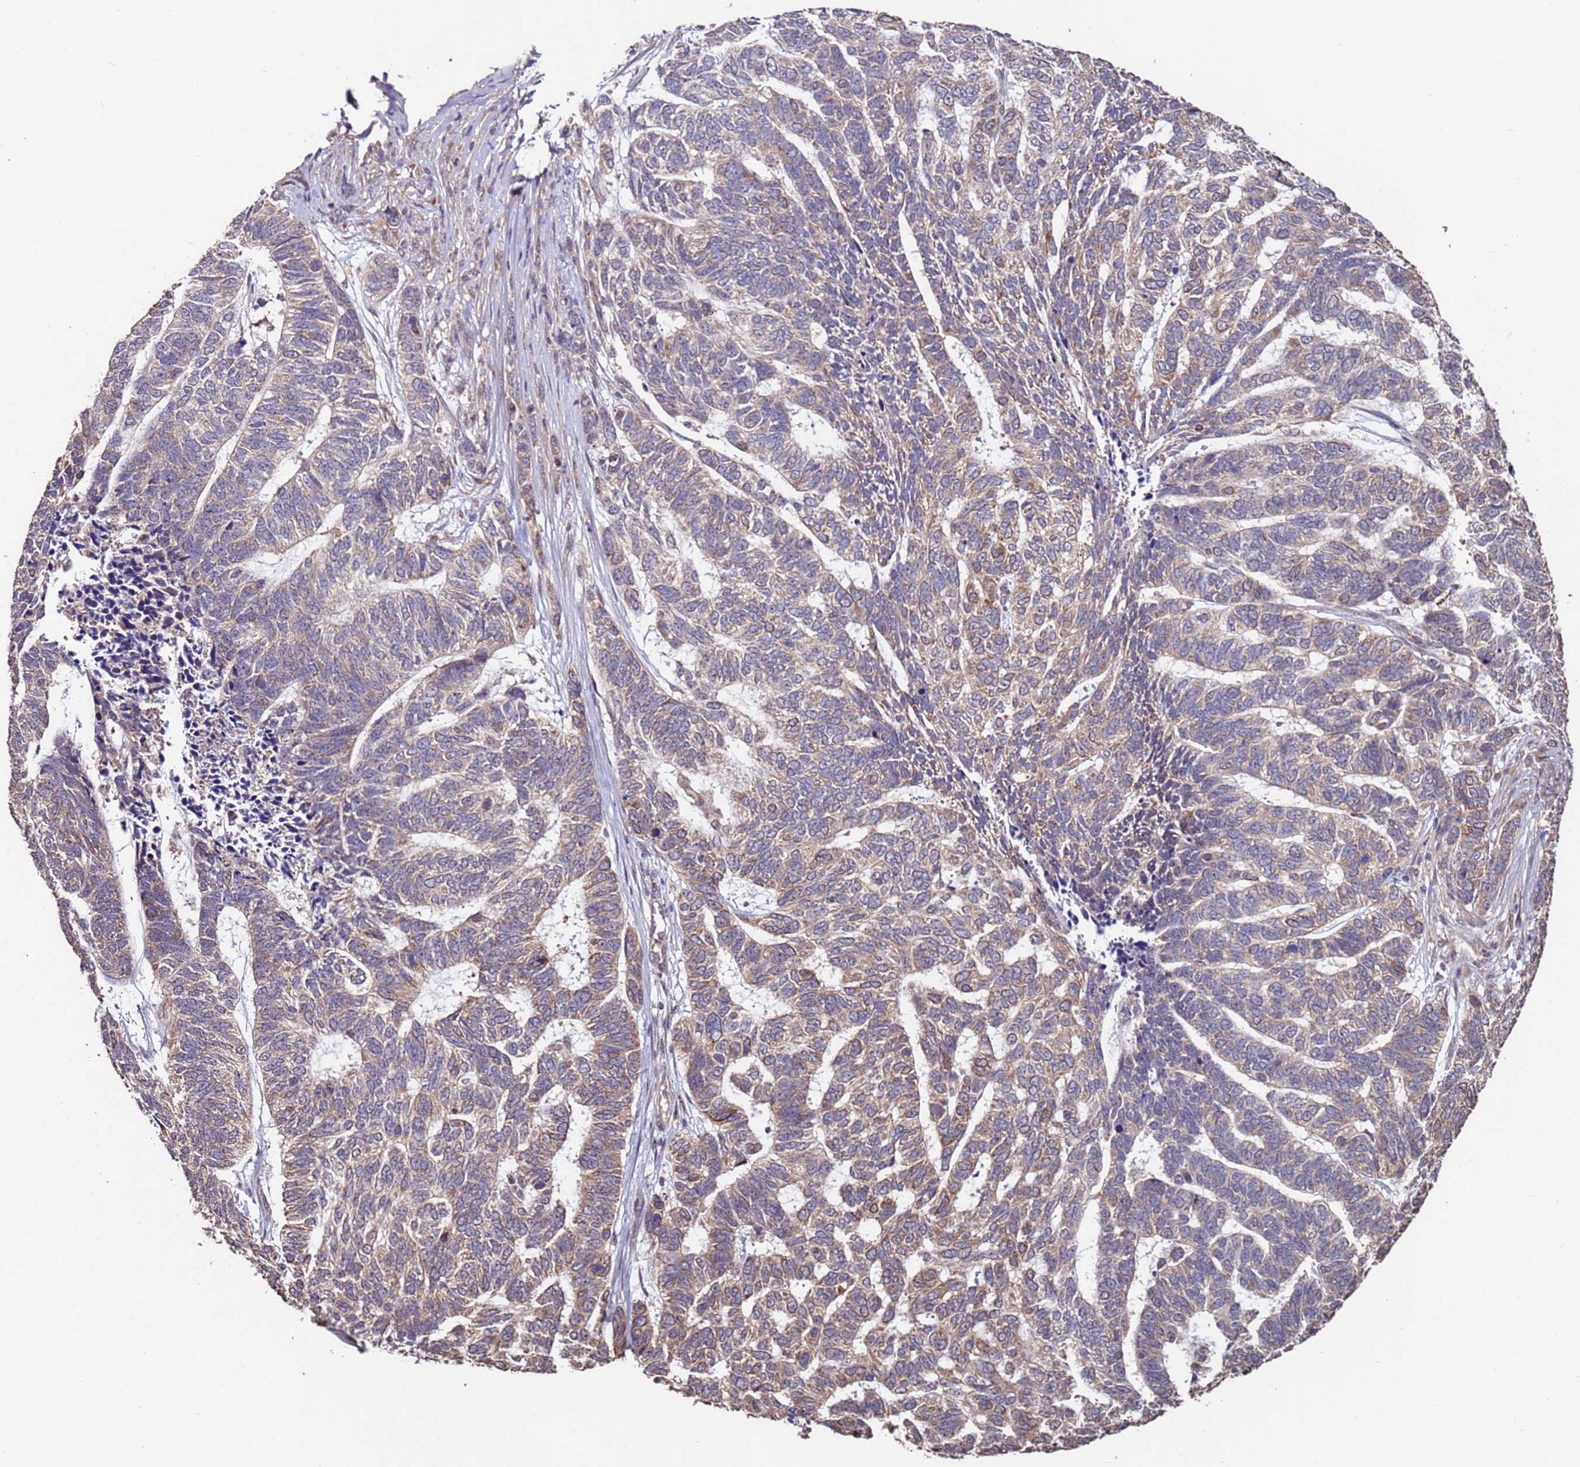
{"staining": {"intensity": "weak", "quantity": "25%-75%", "location": "cytoplasmic/membranous"}, "tissue": "skin cancer", "cell_type": "Tumor cells", "image_type": "cancer", "snomed": [{"axis": "morphology", "description": "Basal cell carcinoma"}, {"axis": "topography", "description": "Skin"}], "caption": "Weak cytoplasmic/membranous protein expression is appreciated in approximately 25%-75% of tumor cells in skin cancer (basal cell carcinoma).", "gene": "PRR7", "patient": {"sex": "female", "age": 65}}